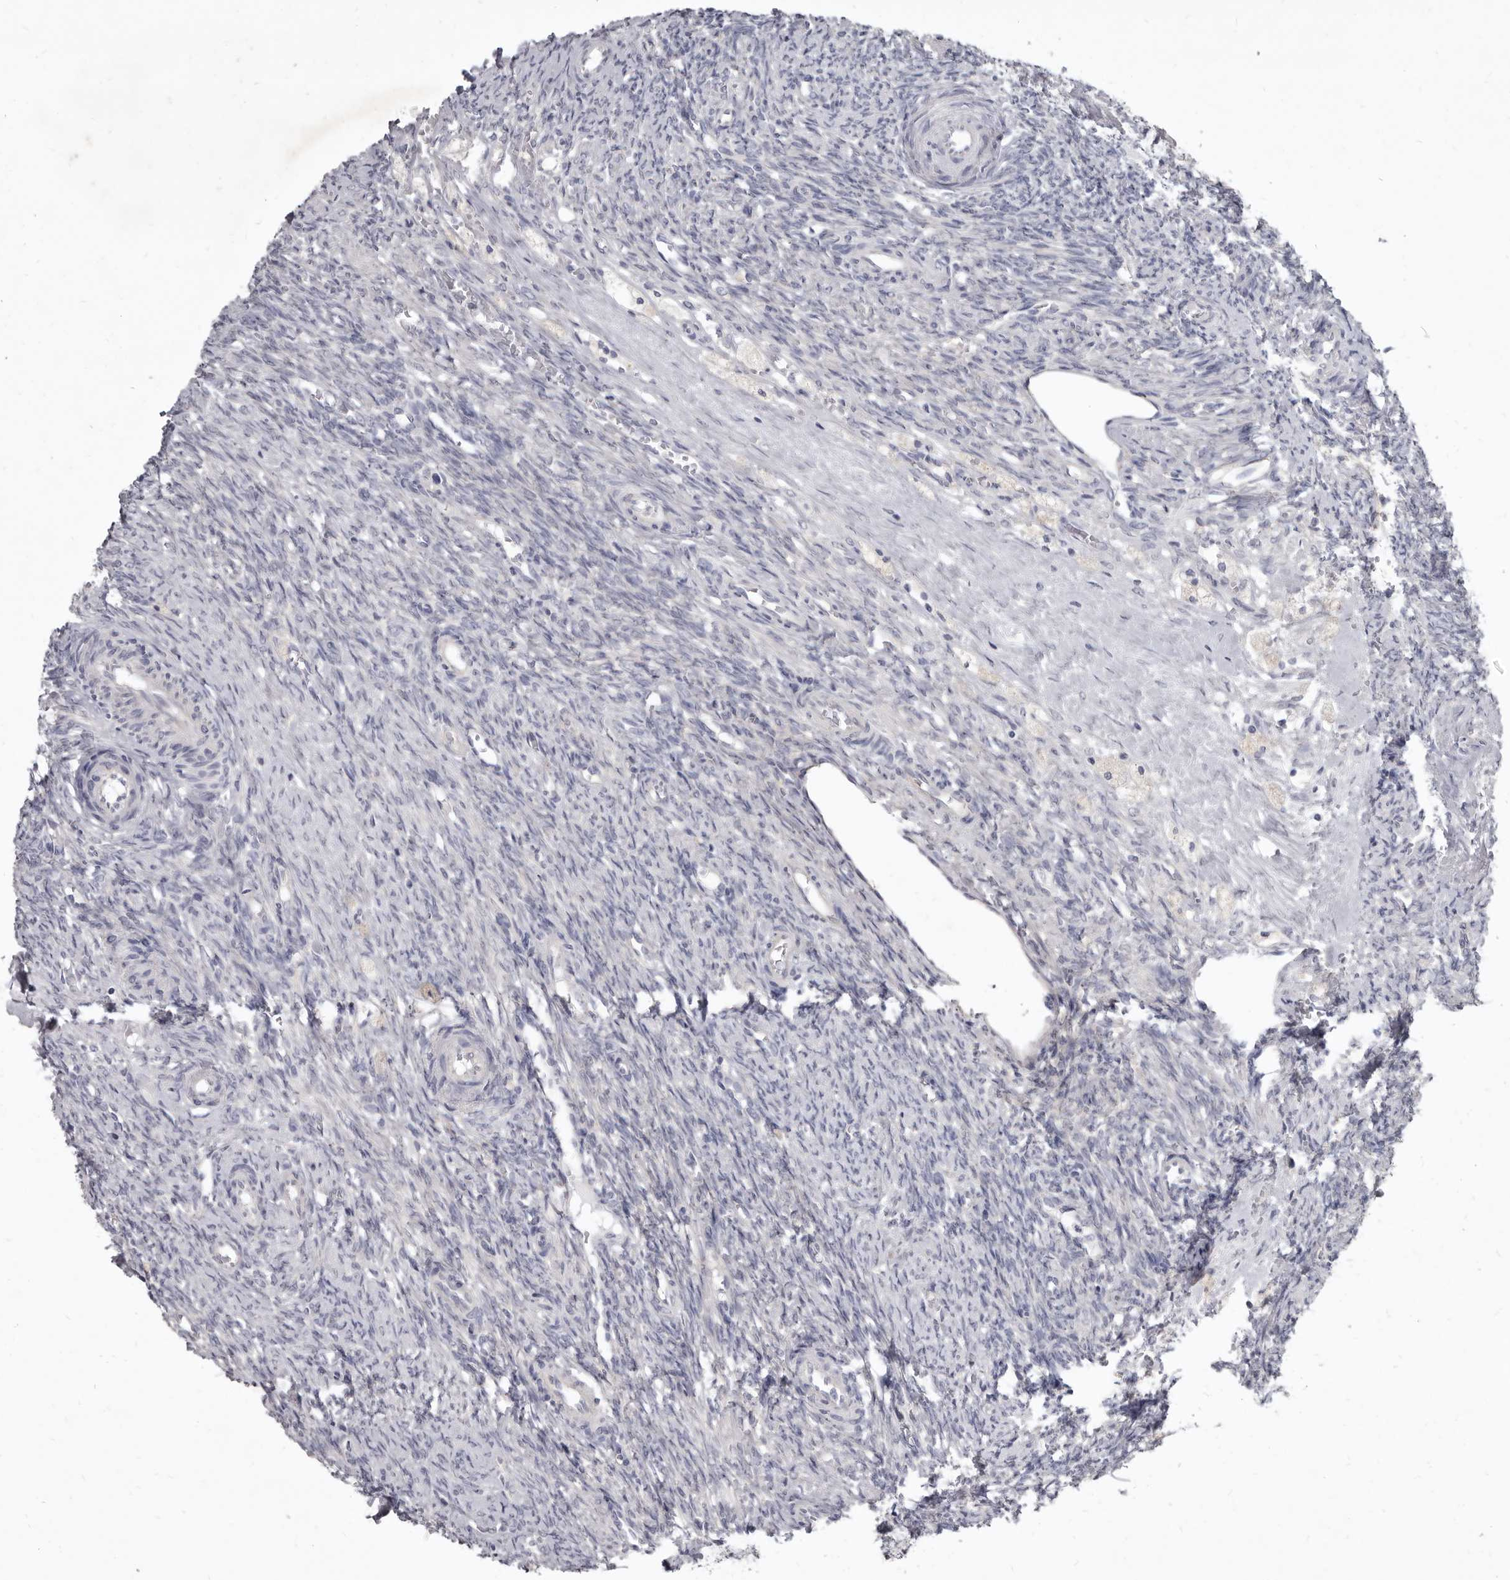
{"staining": {"intensity": "negative", "quantity": "none", "location": "none"}, "tissue": "ovary", "cell_type": "Follicle cells", "image_type": "normal", "snomed": [{"axis": "morphology", "description": "Normal tissue, NOS"}, {"axis": "topography", "description": "Ovary"}], "caption": "Follicle cells show no significant protein positivity in benign ovary. The staining is performed using DAB (3,3'-diaminobenzidine) brown chromogen with nuclei counter-stained in using hematoxylin.", "gene": "GSK3B", "patient": {"sex": "female", "age": 41}}